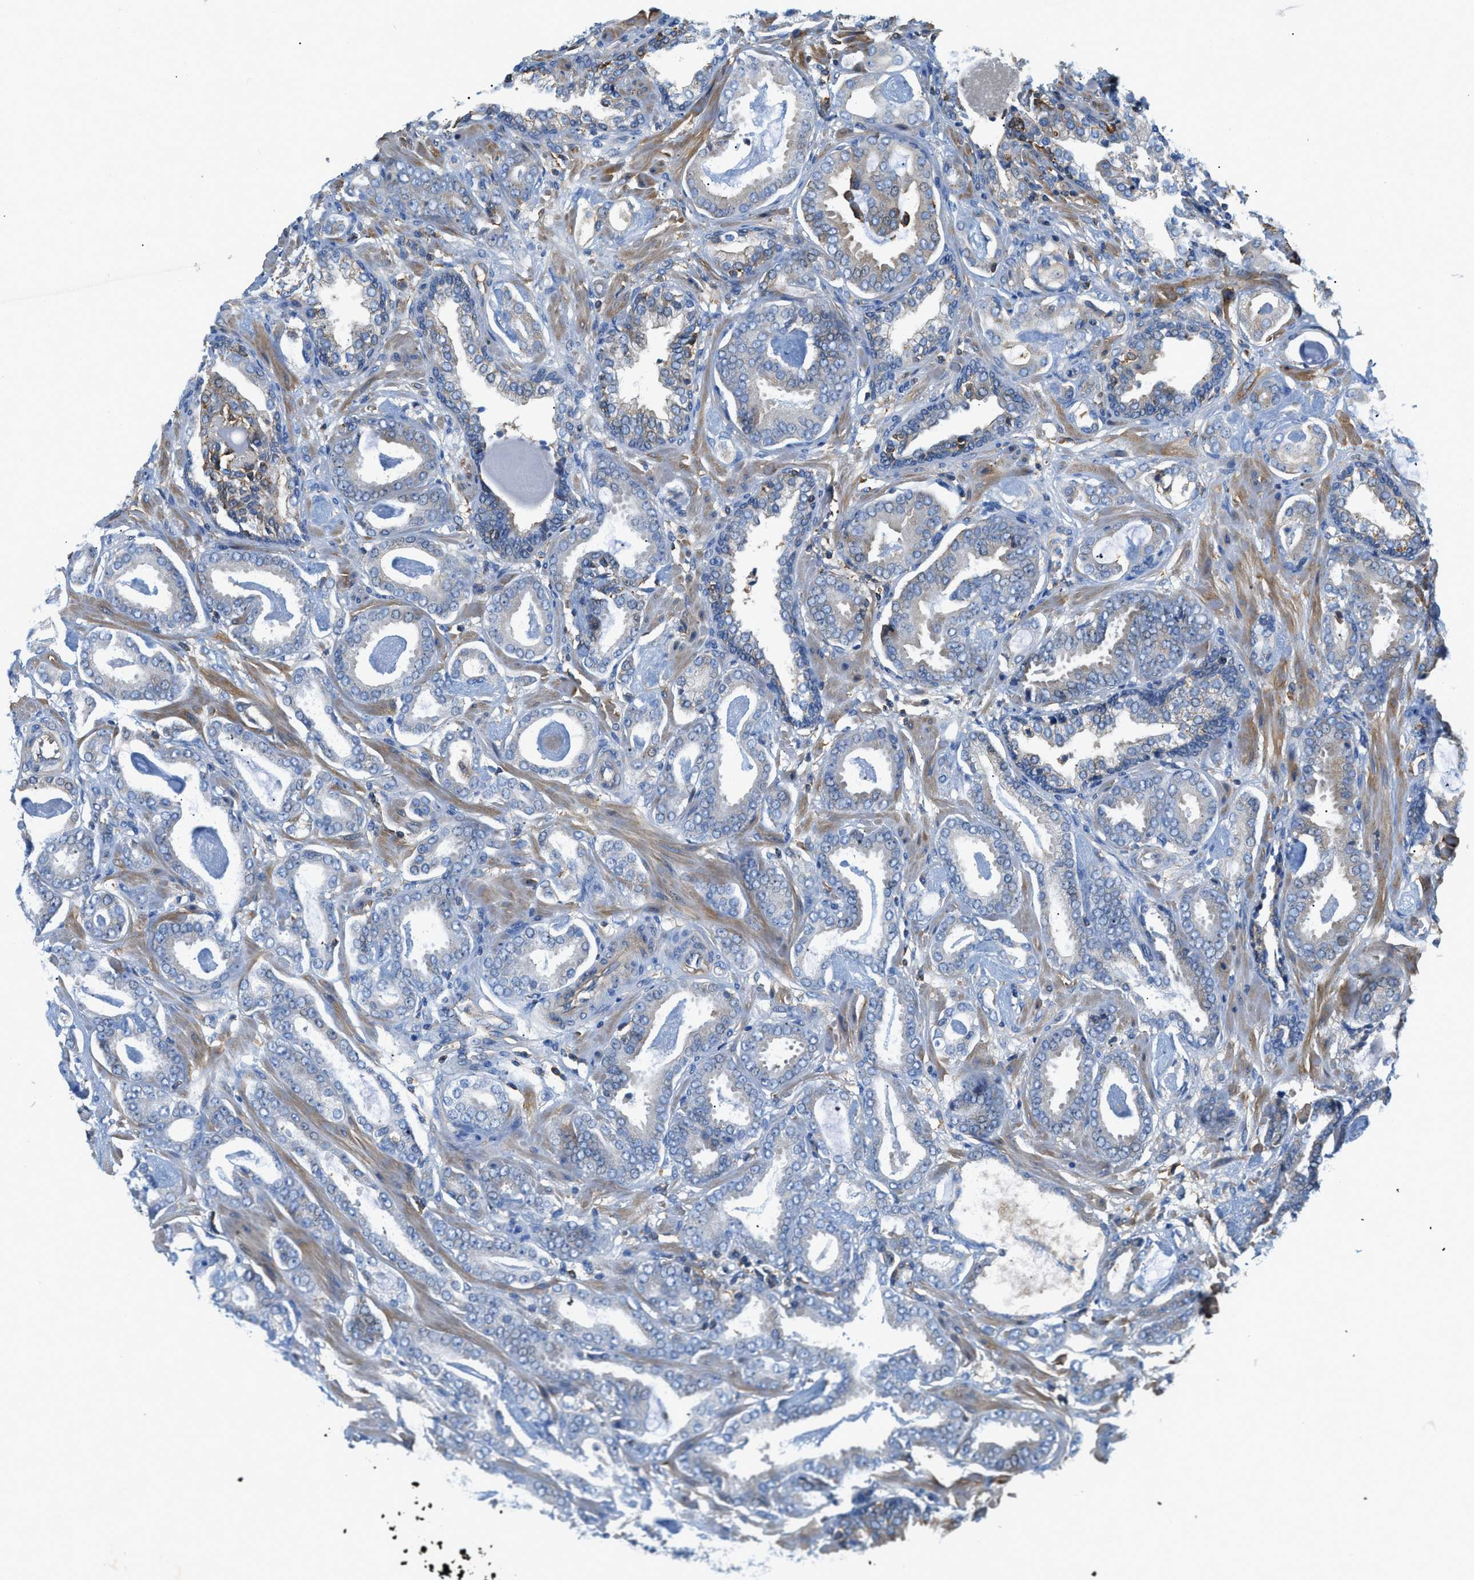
{"staining": {"intensity": "negative", "quantity": "none", "location": "none"}, "tissue": "prostate cancer", "cell_type": "Tumor cells", "image_type": "cancer", "snomed": [{"axis": "morphology", "description": "Adenocarcinoma, Low grade"}, {"axis": "topography", "description": "Prostate"}], "caption": "A high-resolution micrograph shows IHC staining of prostate adenocarcinoma (low-grade), which demonstrates no significant expression in tumor cells.", "gene": "ATP6V0D1", "patient": {"sex": "male", "age": 53}}